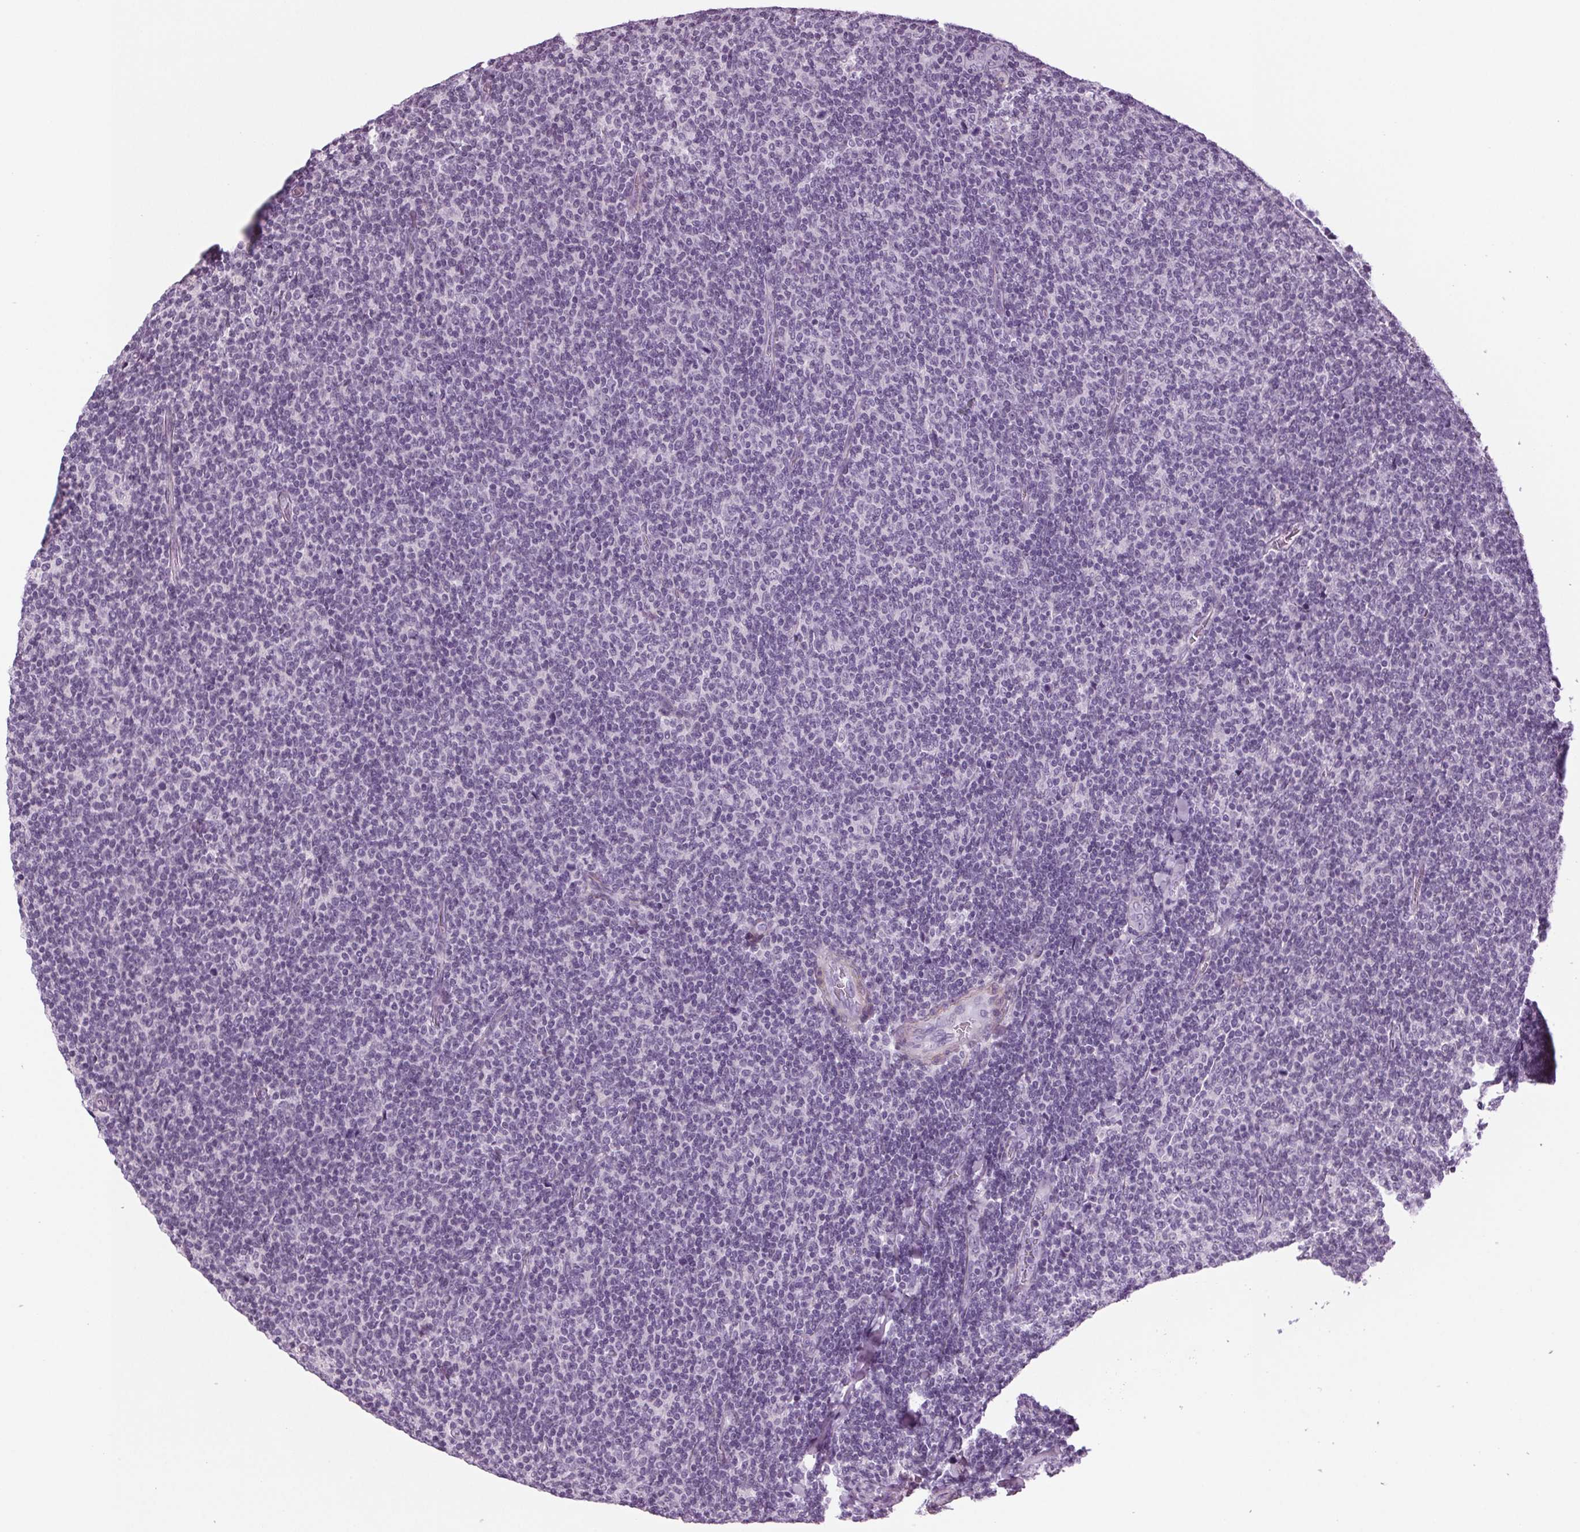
{"staining": {"intensity": "negative", "quantity": "none", "location": "none"}, "tissue": "lymphoma", "cell_type": "Tumor cells", "image_type": "cancer", "snomed": [{"axis": "morphology", "description": "Malignant lymphoma, non-Hodgkin's type, Low grade"}, {"axis": "topography", "description": "Lymph node"}], "caption": "This micrograph is of malignant lymphoma, non-Hodgkin's type (low-grade) stained with IHC to label a protein in brown with the nuclei are counter-stained blue. There is no expression in tumor cells.", "gene": "BHLHE22", "patient": {"sex": "male", "age": 52}}